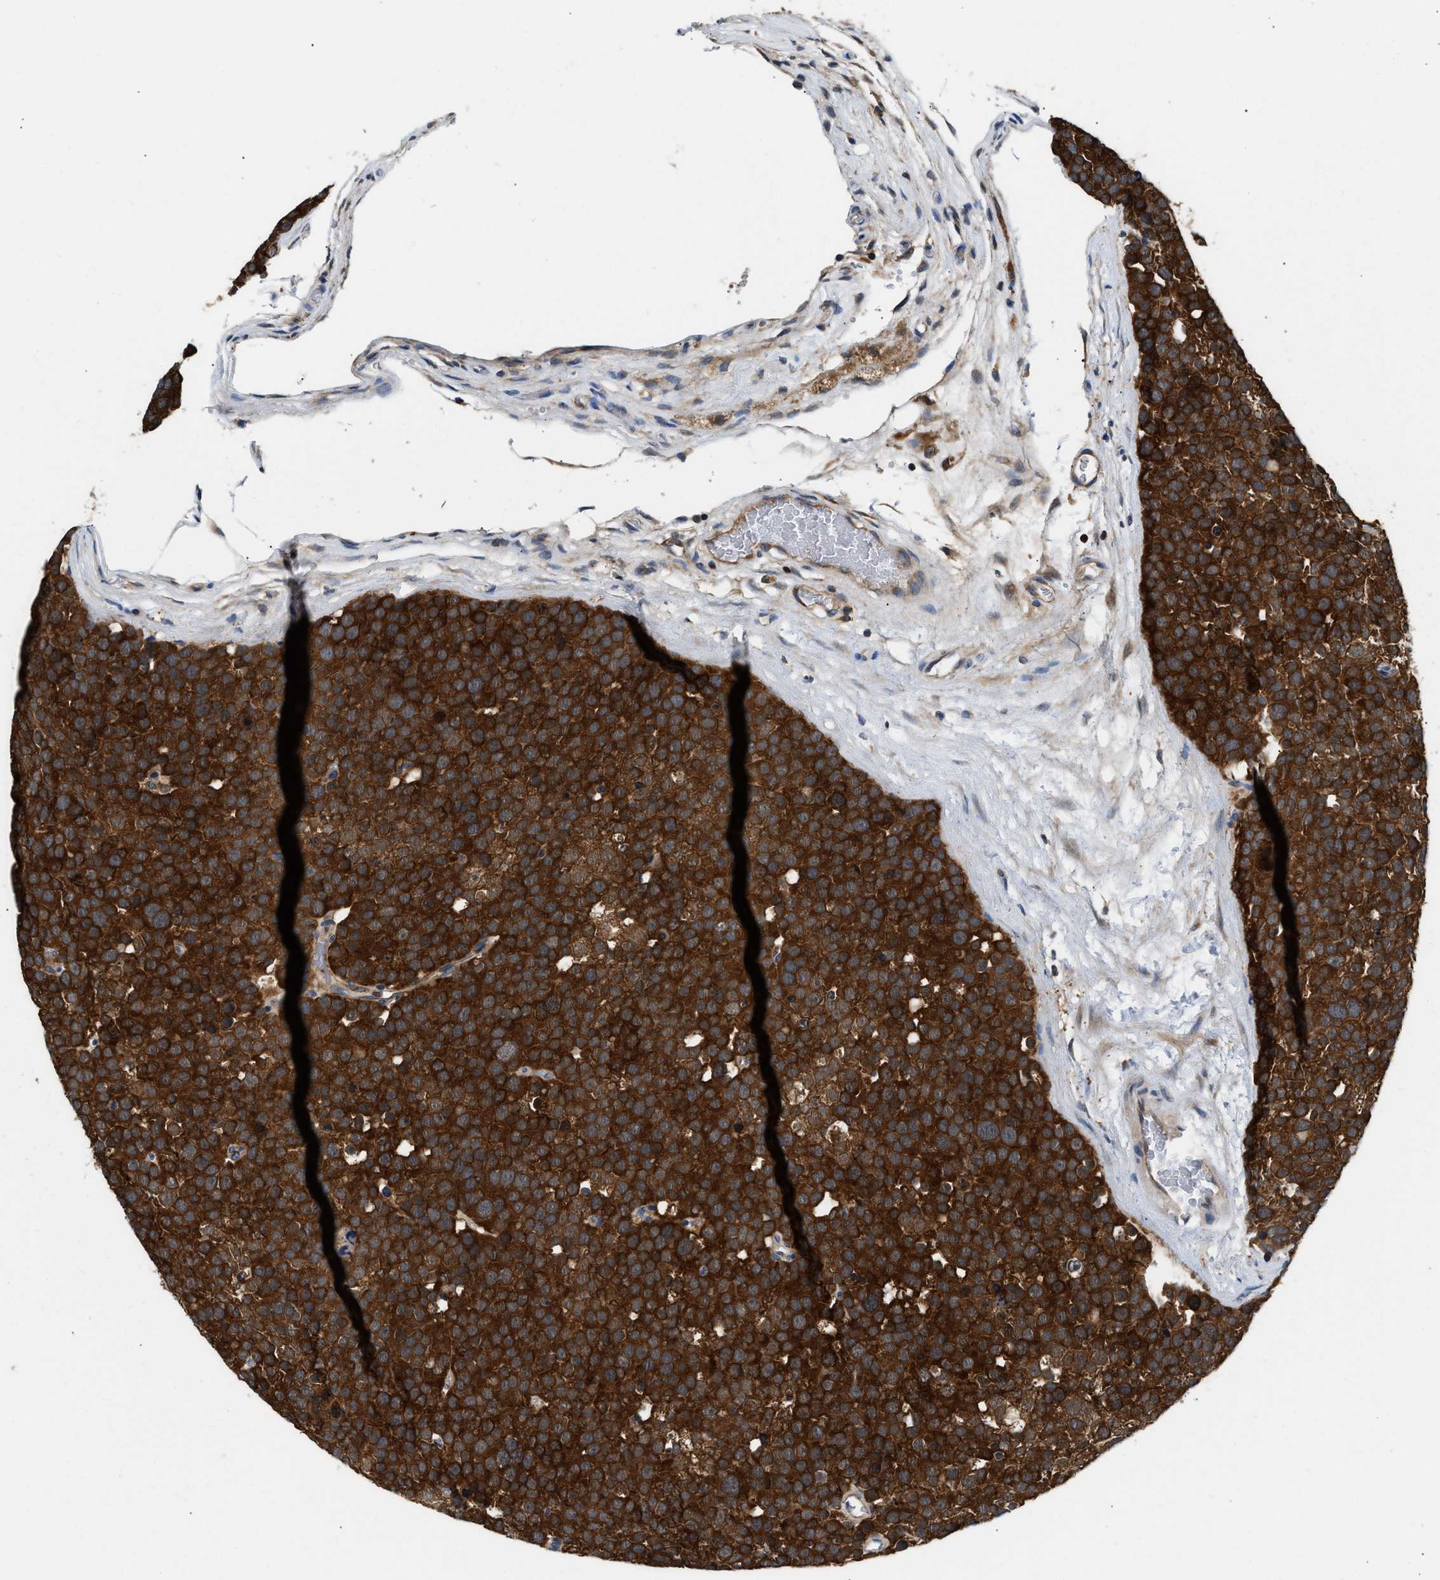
{"staining": {"intensity": "strong", "quantity": ">75%", "location": "cytoplasmic/membranous"}, "tissue": "testis cancer", "cell_type": "Tumor cells", "image_type": "cancer", "snomed": [{"axis": "morphology", "description": "Seminoma, NOS"}, {"axis": "topography", "description": "Testis"}], "caption": "Tumor cells display high levels of strong cytoplasmic/membranous staining in approximately >75% of cells in seminoma (testis). Using DAB (3,3'-diaminobenzidine) (brown) and hematoxylin (blue) stains, captured at high magnification using brightfield microscopy.", "gene": "CCM2", "patient": {"sex": "male", "age": 71}}